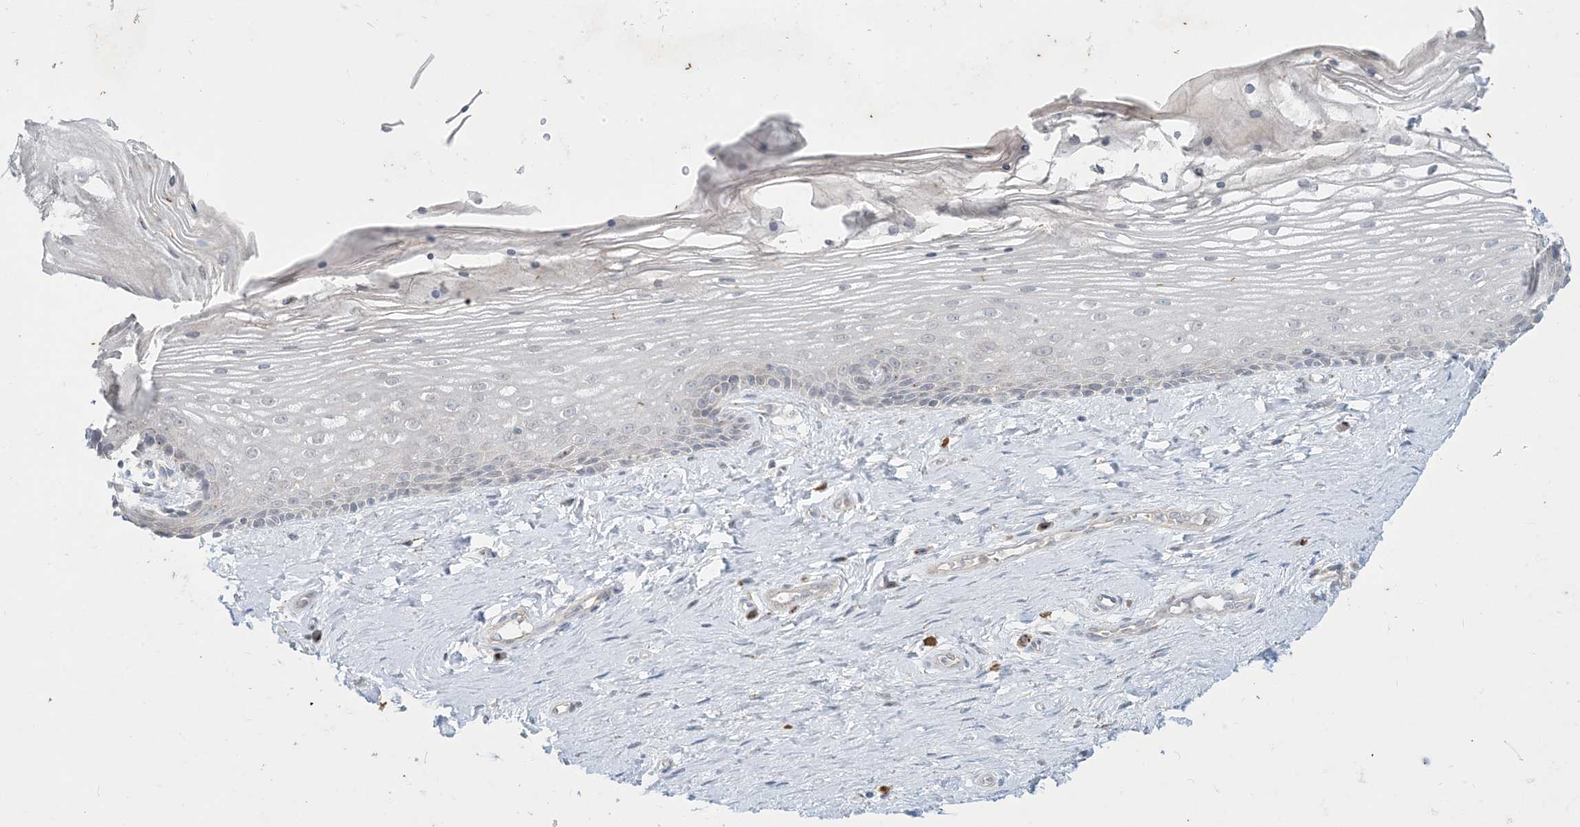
{"staining": {"intensity": "weak", "quantity": "25%-75%", "location": "cytoplasmic/membranous"}, "tissue": "vagina", "cell_type": "Squamous epithelial cells", "image_type": "normal", "snomed": [{"axis": "morphology", "description": "Normal tissue, NOS"}, {"axis": "topography", "description": "Vagina"}], "caption": "A photomicrograph of vagina stained for a protein demonstrates weak cytoplasmic/membranous brown staining in squamous epithelial cells. The protein of interest is stained brown, and the nuclei are stained in blue (DAB IHC with brightfield microscopy, high magnification).", "gene": "CCDC14", "patient": {"sex": "female", "age": 46}}